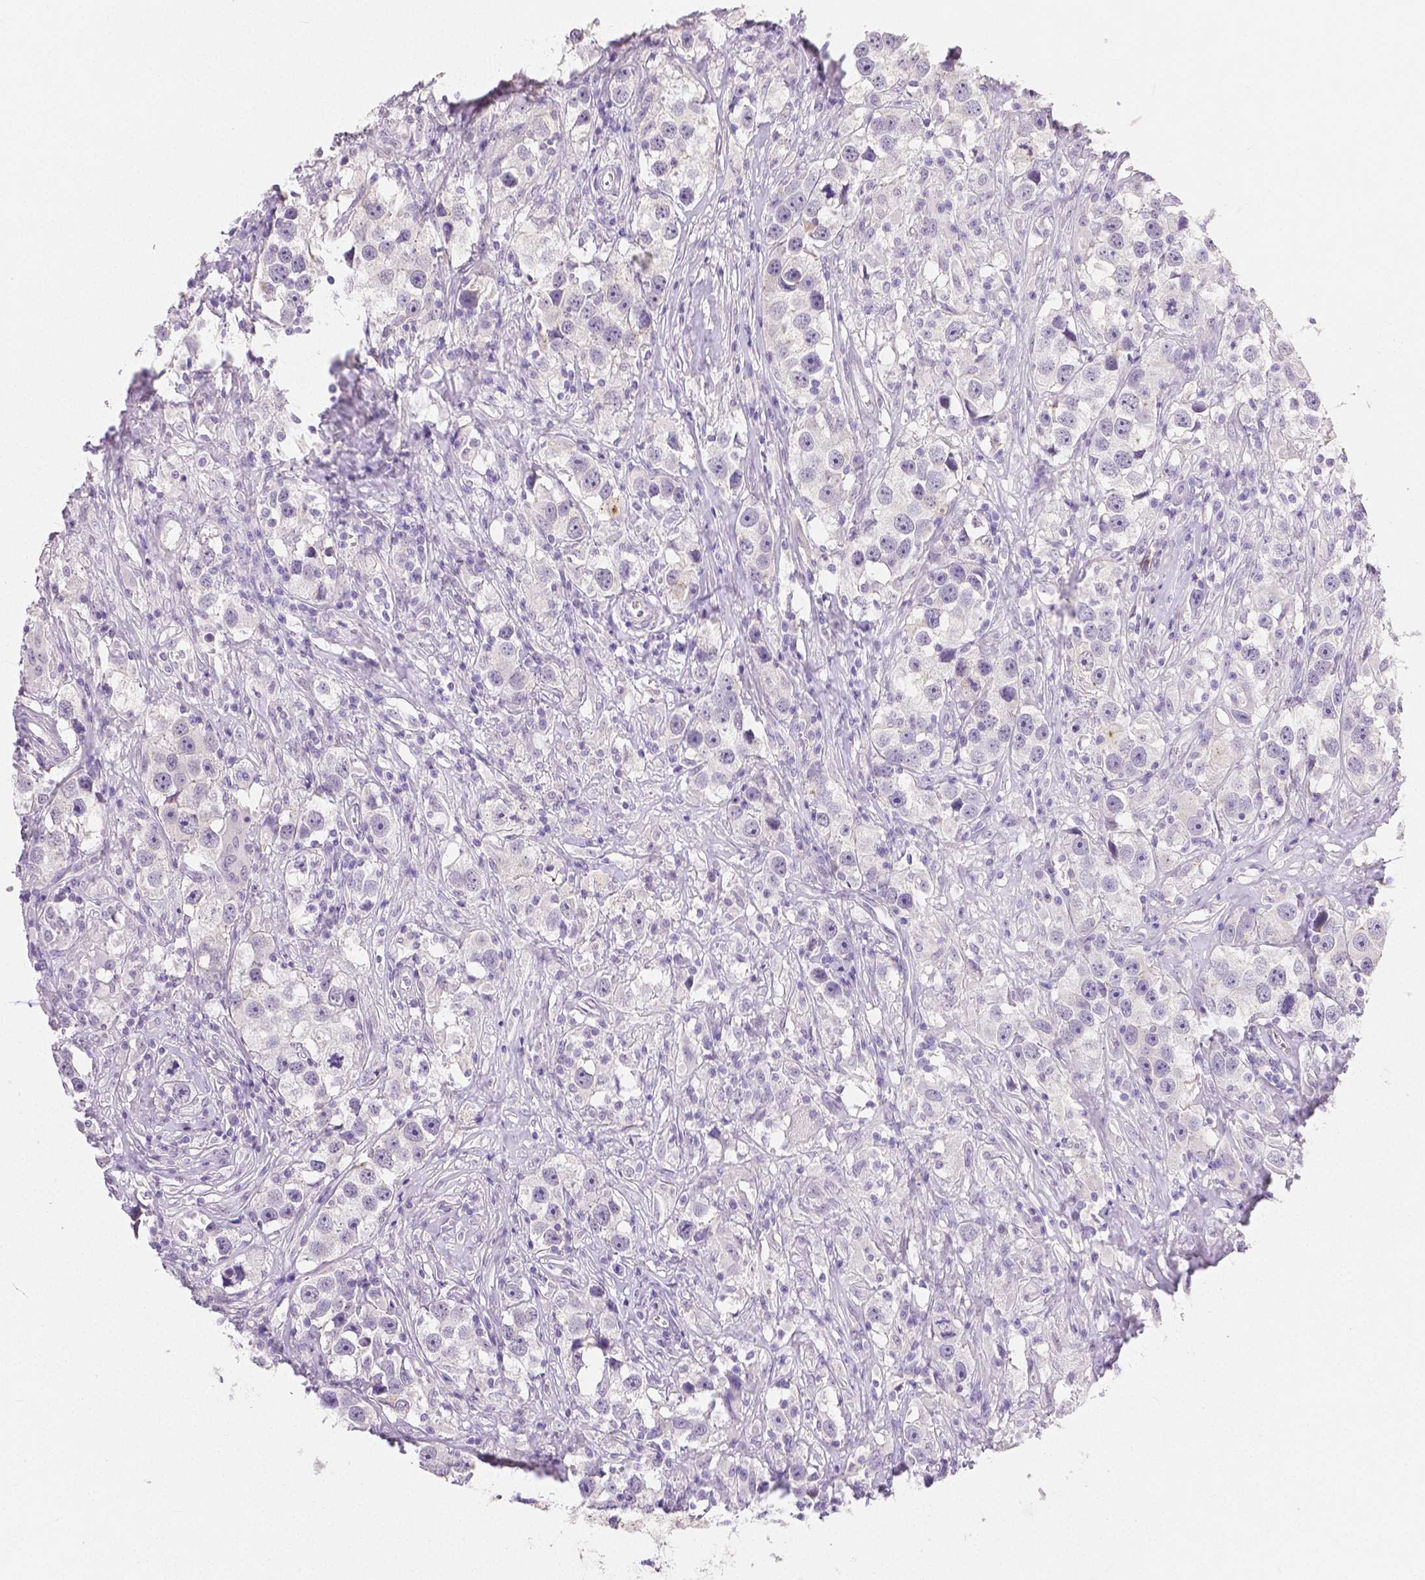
{"staining": {"intensity": "negative", "quantity": "none", "location": "none"}, "tissue": "testis cancer", "cell_type": "Tumor cells", "image_type": "cancer", "snomed": [{"axis": "morphology", "description": "Seminoma, NOS"}, {"axis": "topography", "description": "Testis"}], "caption": "Immunohistochemistry (IHC) micrograph of neoplastic tissue: testis cancer (seminoma) stained with DAB (3,3'-diaminobenzidine) reveals no significant protein staining in tumor cells.", "gene": "OCLN", "patient": {"sex": "male", "age": 49}}